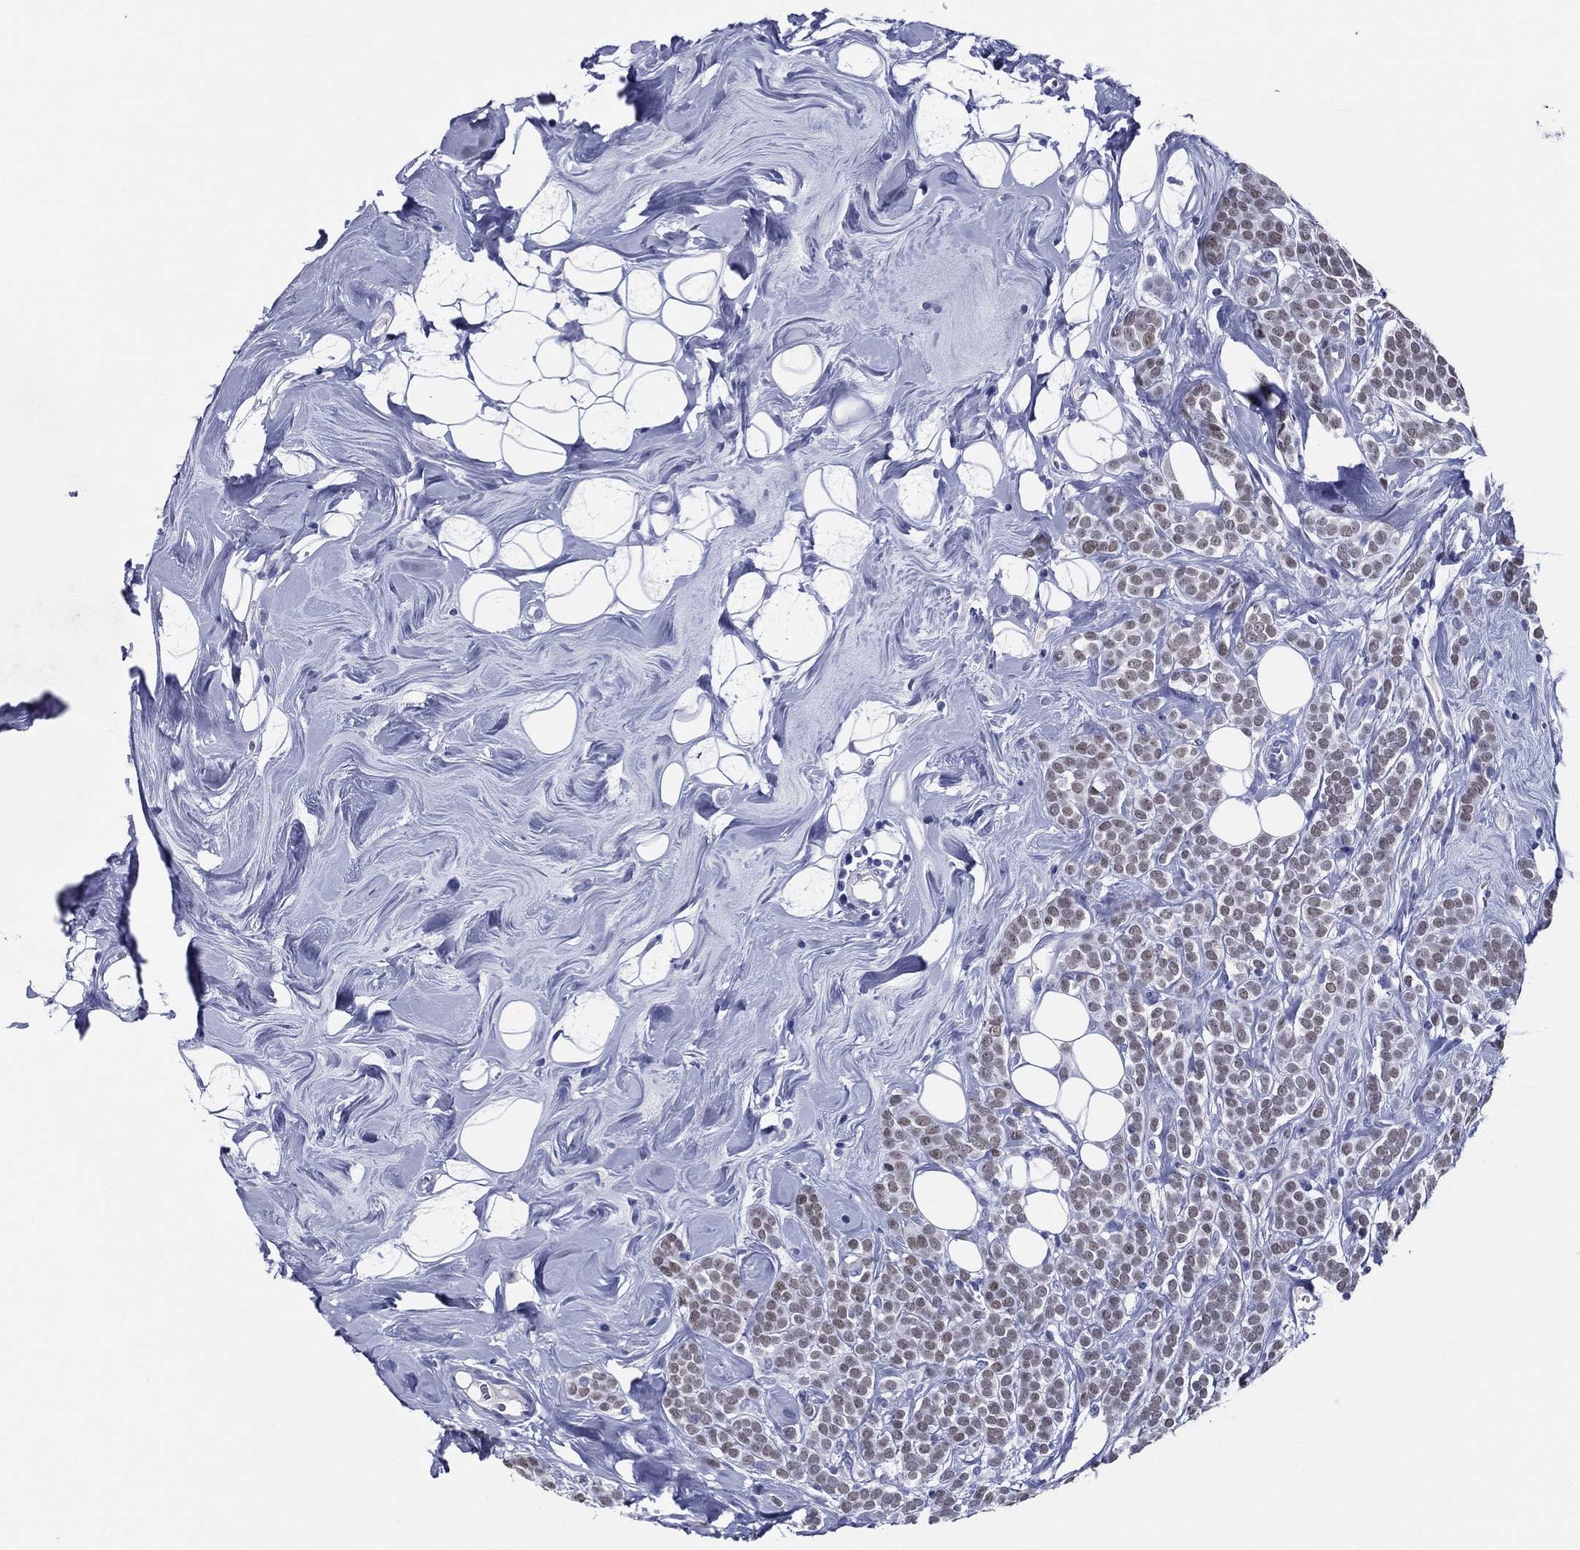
{"staining": {"intensity": "weak", "quantity": "25%-75%", "location": "nuclear"}, "tissue": "breast cancer", "cell_type": "Tumor cells", "image_type": "cancer", "snomed": [{"axis": "morphology", "description": "Lobular carcinoma"}, {"axis": "topography", "description": "Breast"}], "caption": "A brown stain shows weak nuclear staining of a protein in lobular carcinoma (breast) tumor cells.", "gene": "TFAP2A", "patient": {"sex": "female", "age": 49}}